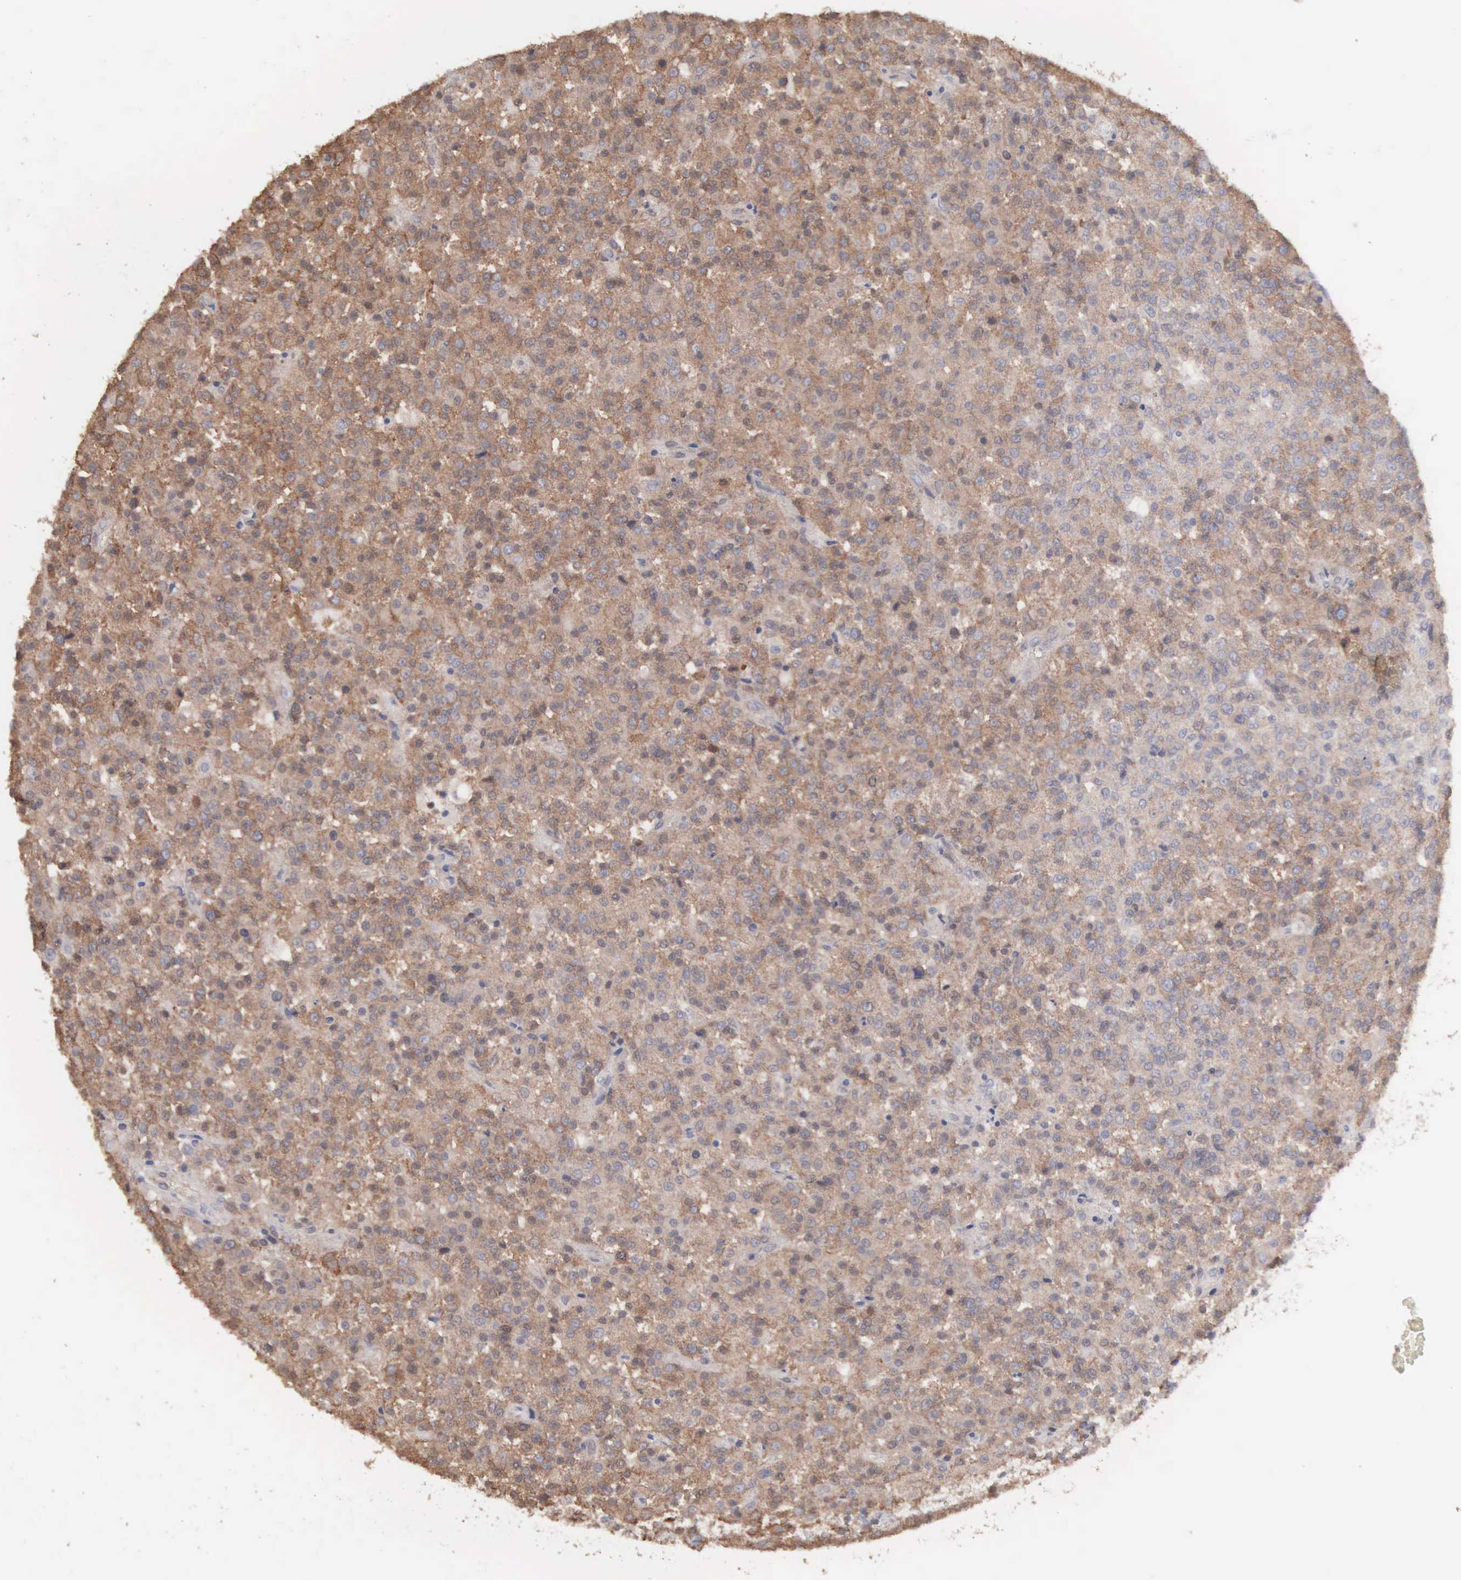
{"staining": {"intensity": "moderate", "quantity": ">75%", "location": "cytoplasmic/membranous"}, "tissue": "testis cancer", "cell_type": "Tumor cells", "image_type": "cancer", "snomed": [{"axis": "morphology", "description": "Seminoma, NOS"}, {"axis": "topography", "description": "Testis"}], "caption": "Immunohistochemistry (IHC) (DAB (3,3'-diaminobenzidine)) staining of human testis cancer exhibits moderate cytoplasmic/membranous protein positivity in about >75% of tumor cells.", "gene": "MTHFD1", "patient": {"sex": "male", "age": 59}}